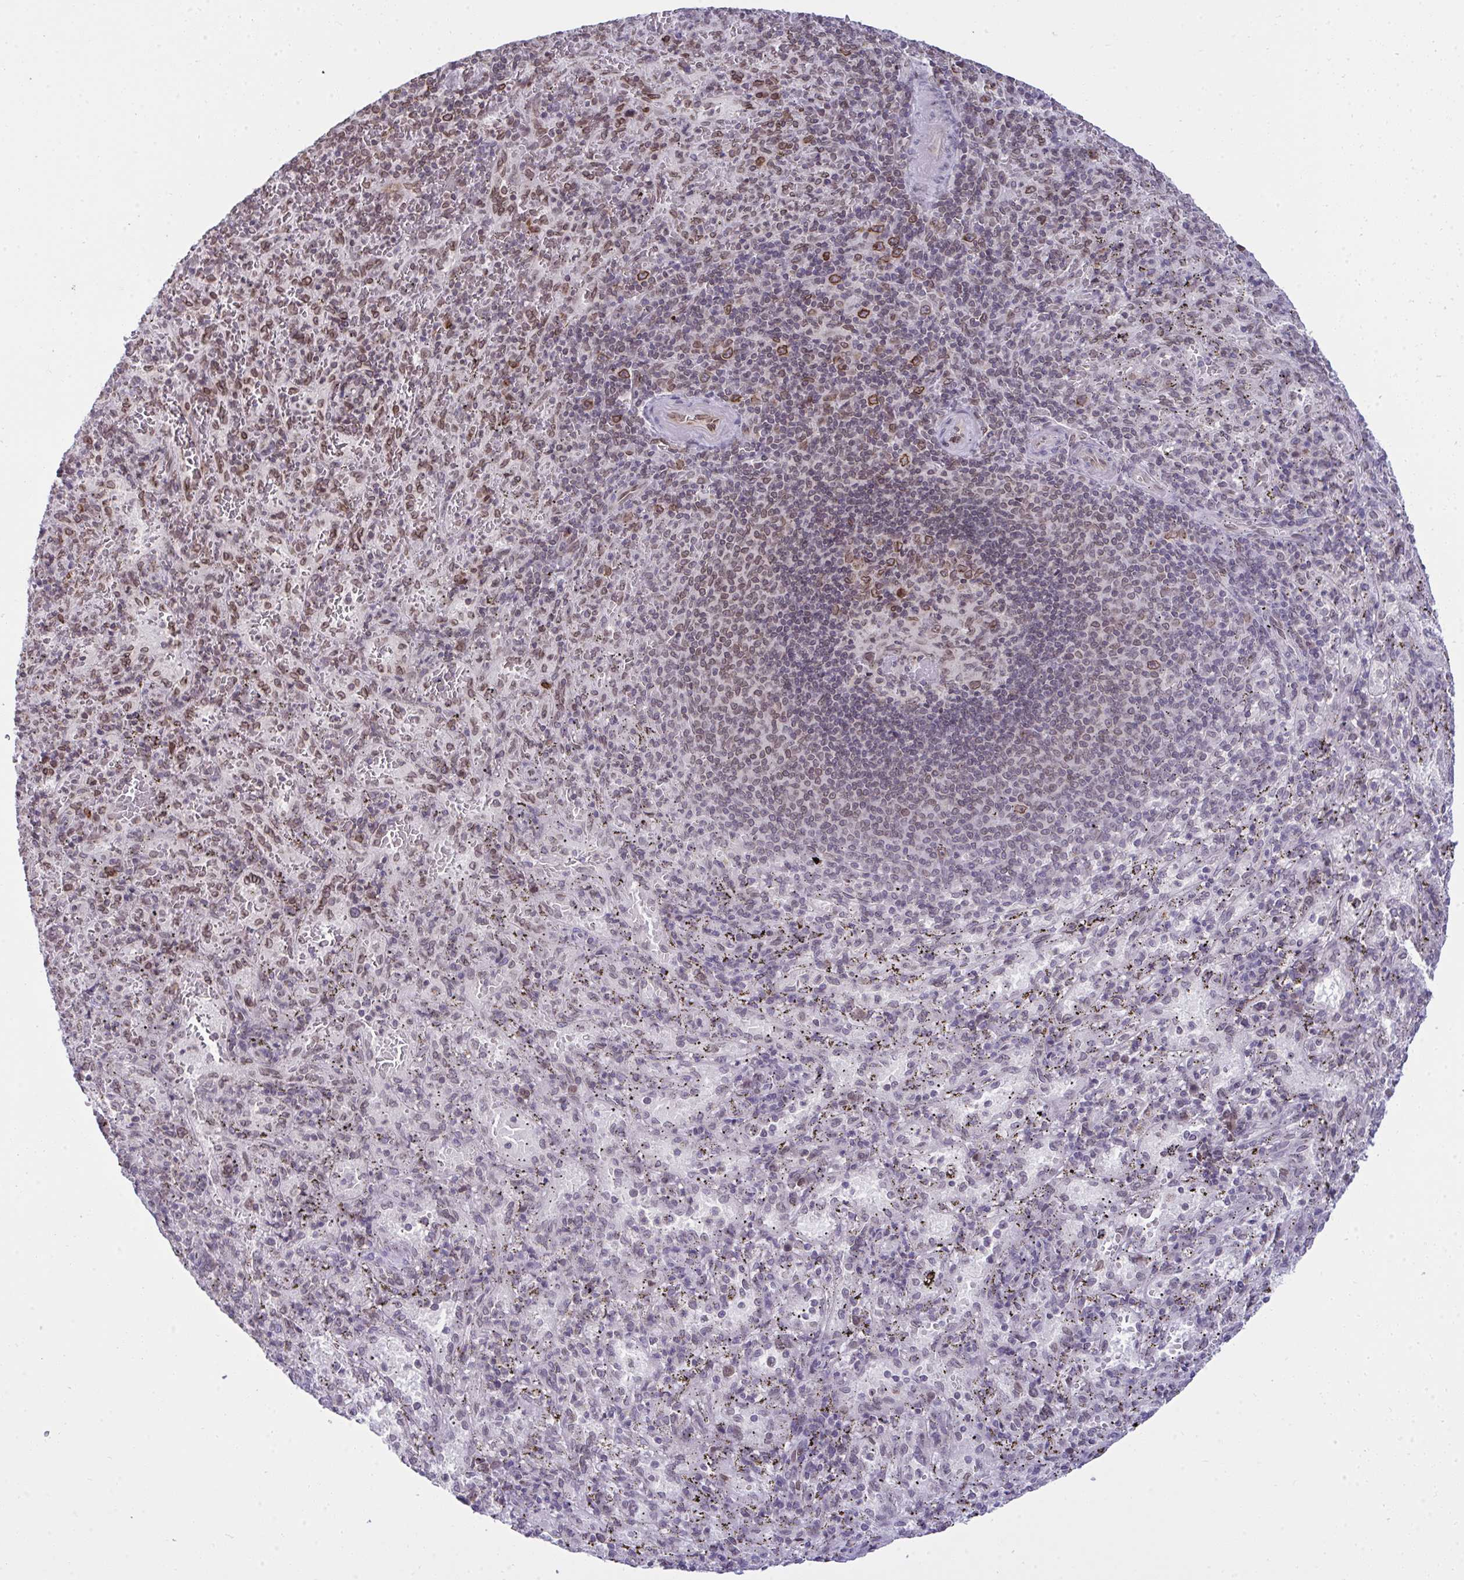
{"staining": {"intensity": "moderate", "quantity": ">75%", "location": "cytoplasmic/membranous,nuclear"}, "tissue": "spleen", "cell_type": "Cells in red pulp", "image_type": "normal", "snomed": [{"axis": "morphology", "description": "Normal tissue, NOS"}, {"axis": "topography", "description": "Spleen"}], "caption": "Protein expression analysis of benign human spleen reveals moderate cytoplasmic/membranous,nuclear staining in about >75% of cells in red pulp. (DAB IHC with brightfield microscopy, high magnification).", "gene": "RANBP2", "patient": {"sex": "male", "age": 57}}